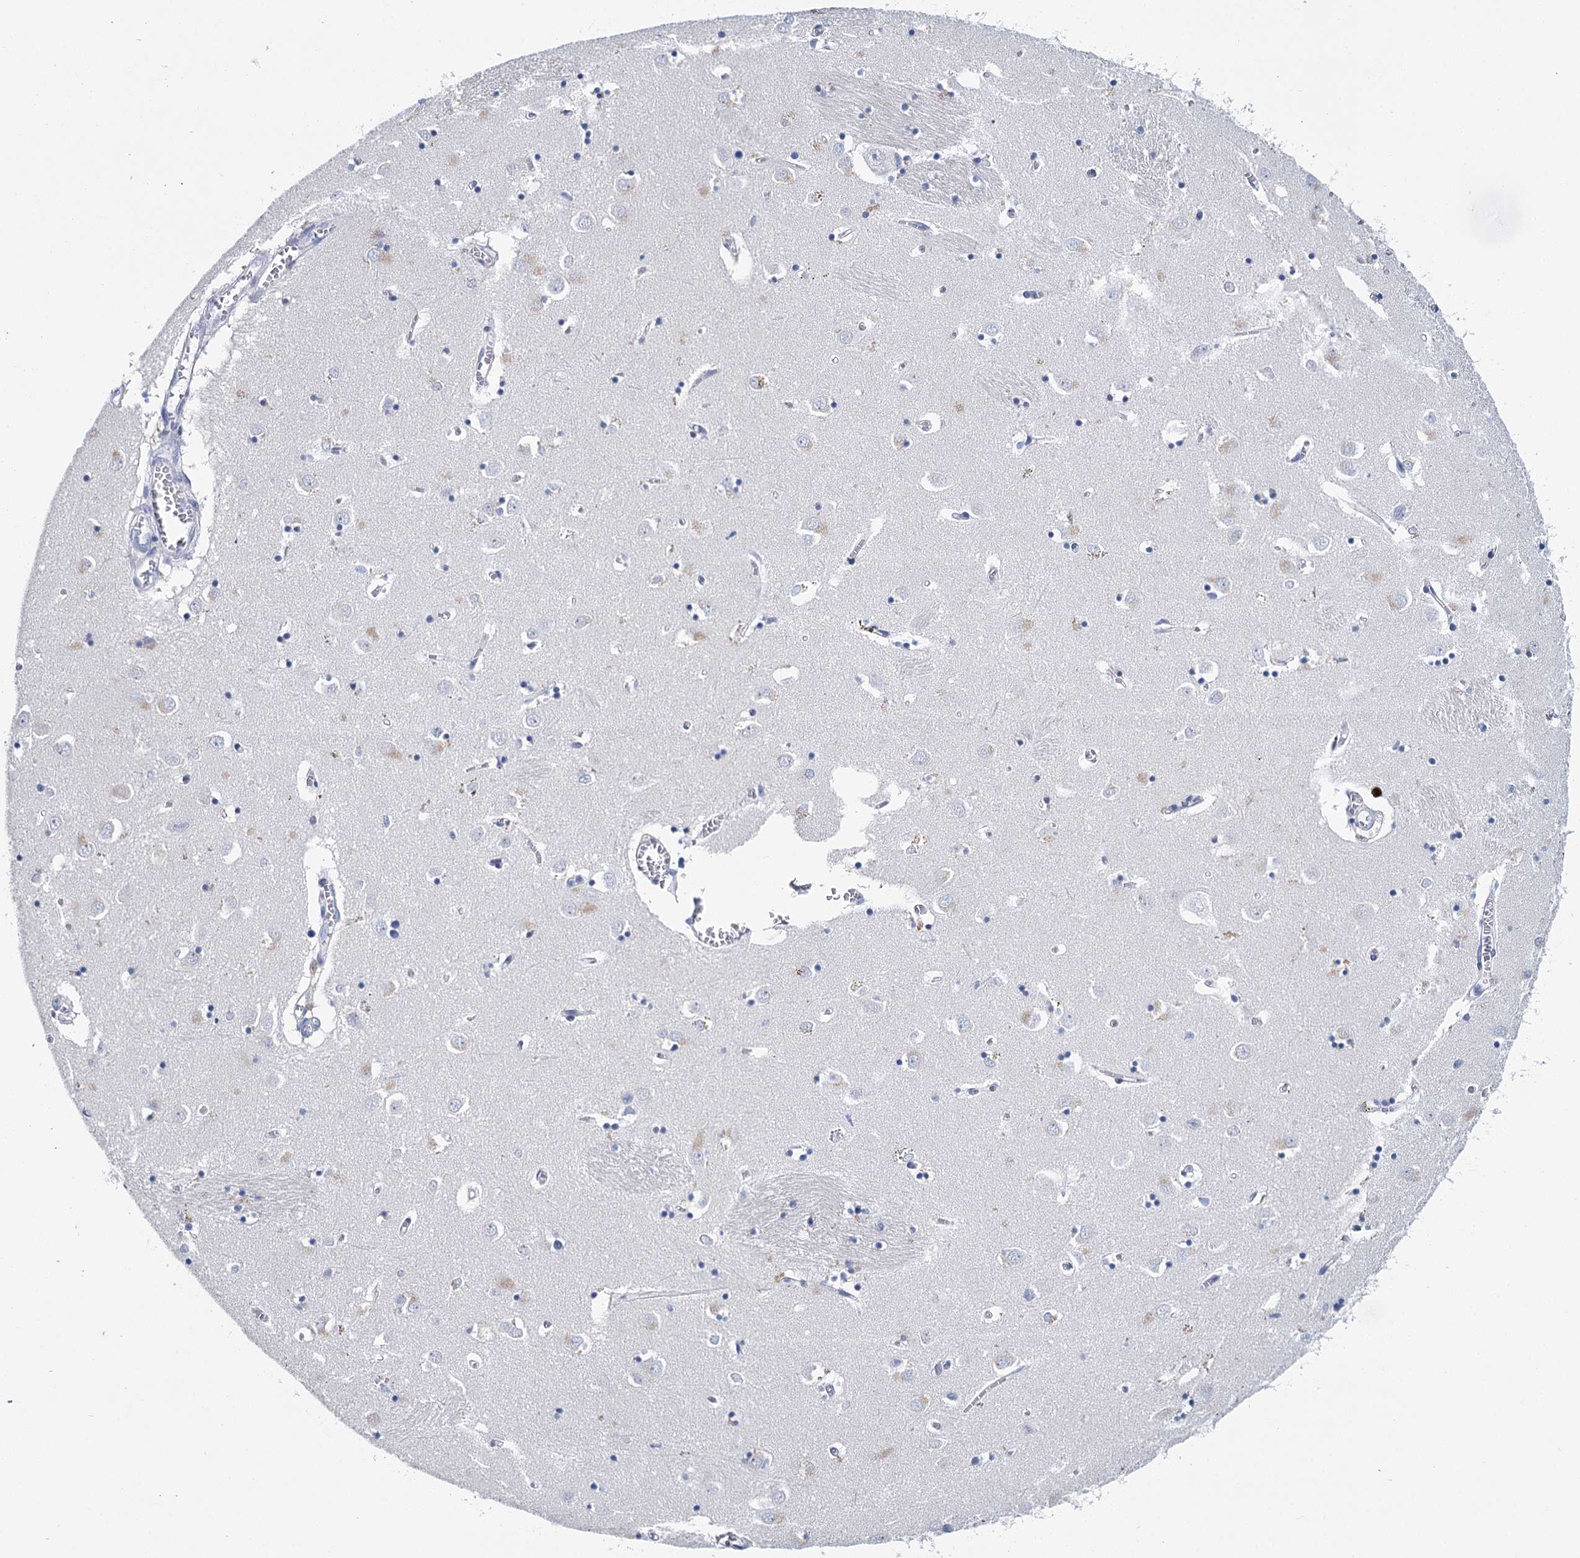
{"staining": {"intensity": "negative", "quantity": "none", "location": "none"}, "tissue": "caudate", "cell_type": "Glial cells", "image_type": "normal", "snomed": [{"axis": "morphology", "description": "Normal tissue, NOS"}, {"axis": "topography", "description": "Lateral ventricle wall"}], "caption": "Immunohistochemistry photomicrograph of unremarkable caudate stained for a protein (brown), which exhibits no expression in glial cells. (Stains: DAB immunohistochemistry with hematoxylin counter stain, Microscopy: brightfield microscopy at high magnification).", "gene": "METTL7B", "patient": {"sex": "male", "age": 70}}